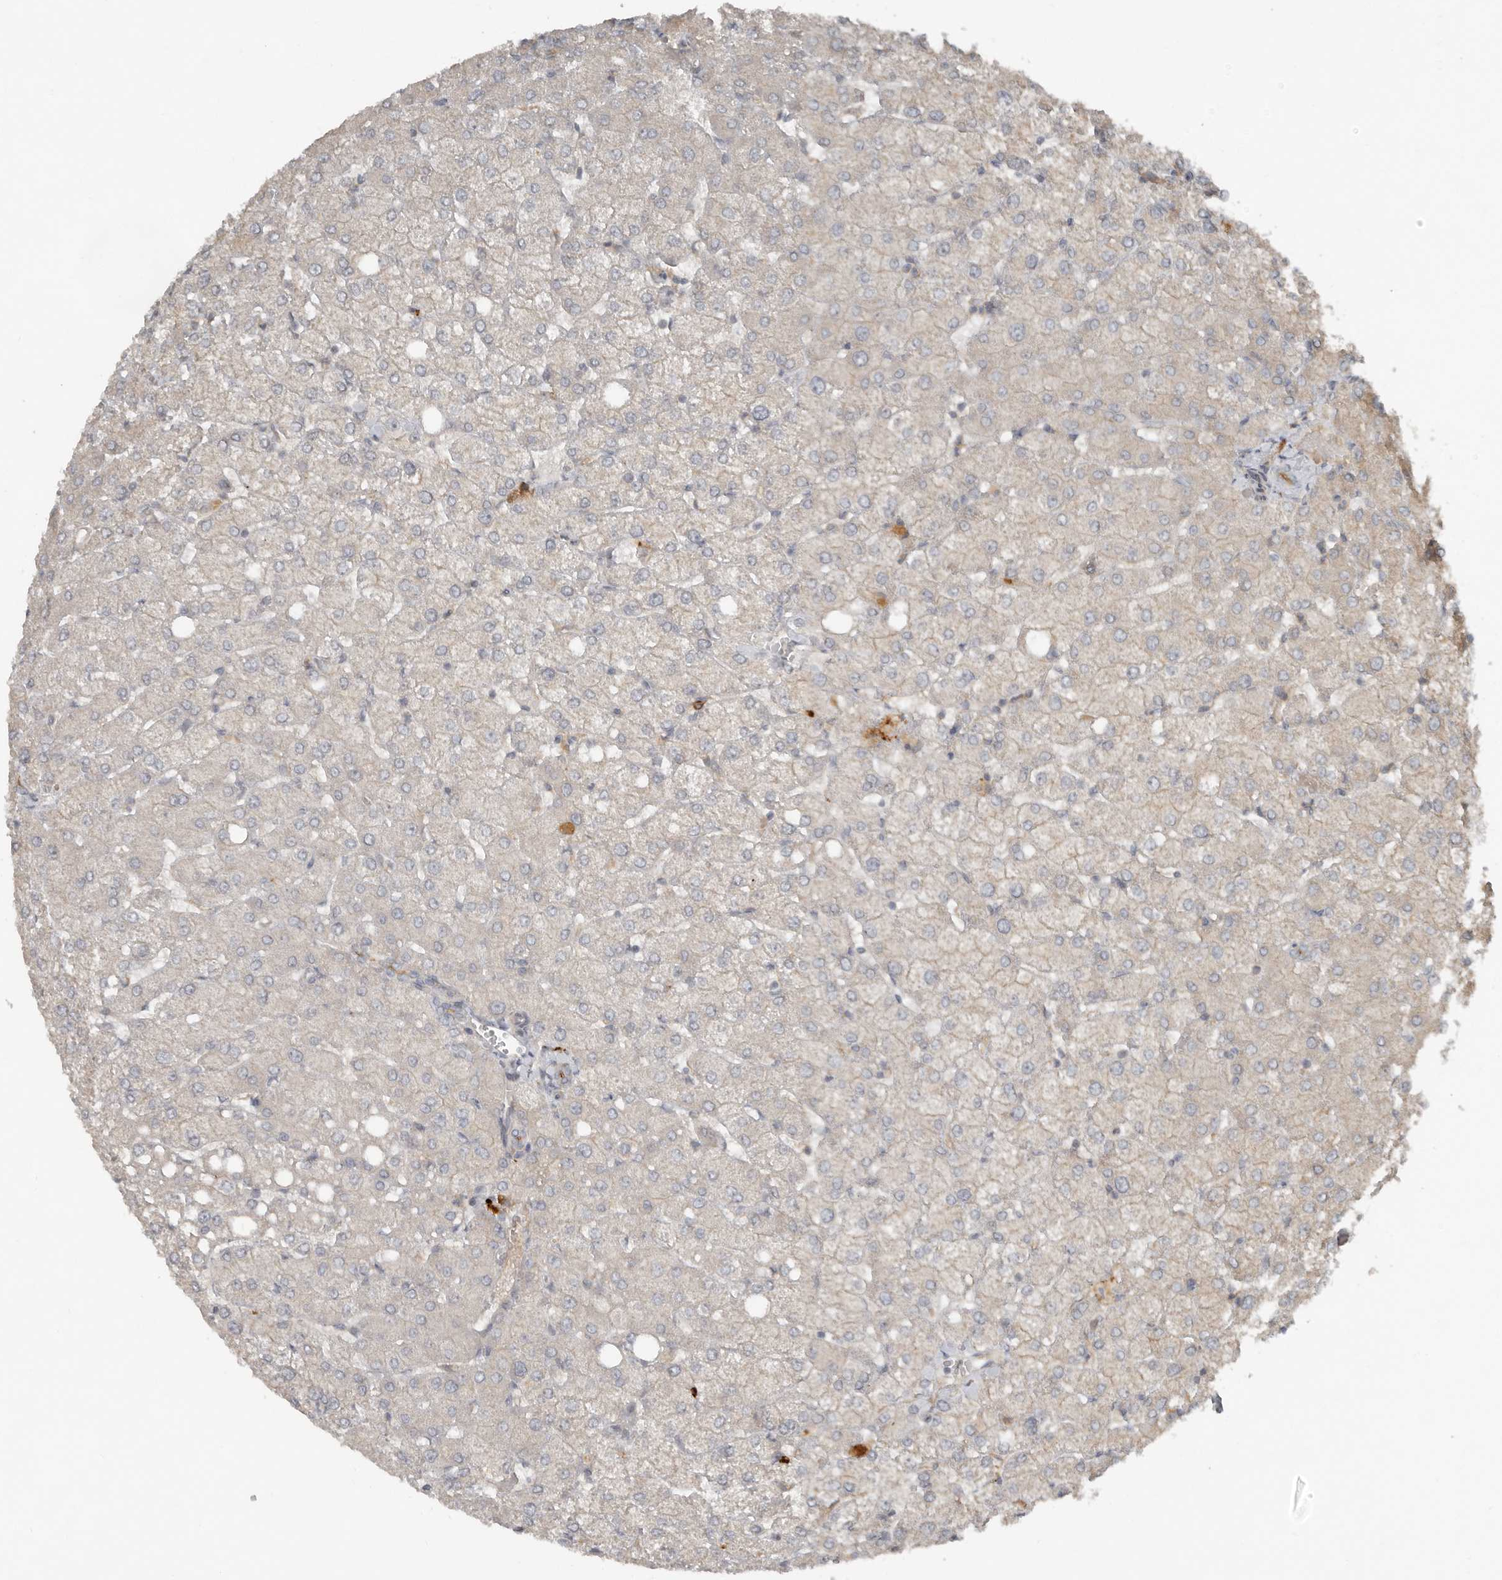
{"staining": {"intensity": "moderate", "quantity": "<25%", "location": "cytoplasmic/membranous"}, "tissue": "liver", "cell_type": "Cholangiocytes", "image_type": "normal", "snomed": [{"axis": "morphology", "description": "Normal tissue, NOS"}, {"axis": "topography", "description": "Liver"}], "caption": "An IHC micrograph of normal tissue is shown. Protein staining in brown labels moderate cytoplasmic/membranous positivity in liver within cholangiocytes. Immunohistochemistry (ihc) stains the protein of interest in brown and the nuclei are stained blue.", "gene": "TEAD3", "patient": {"sex": "female", "age": 54}}